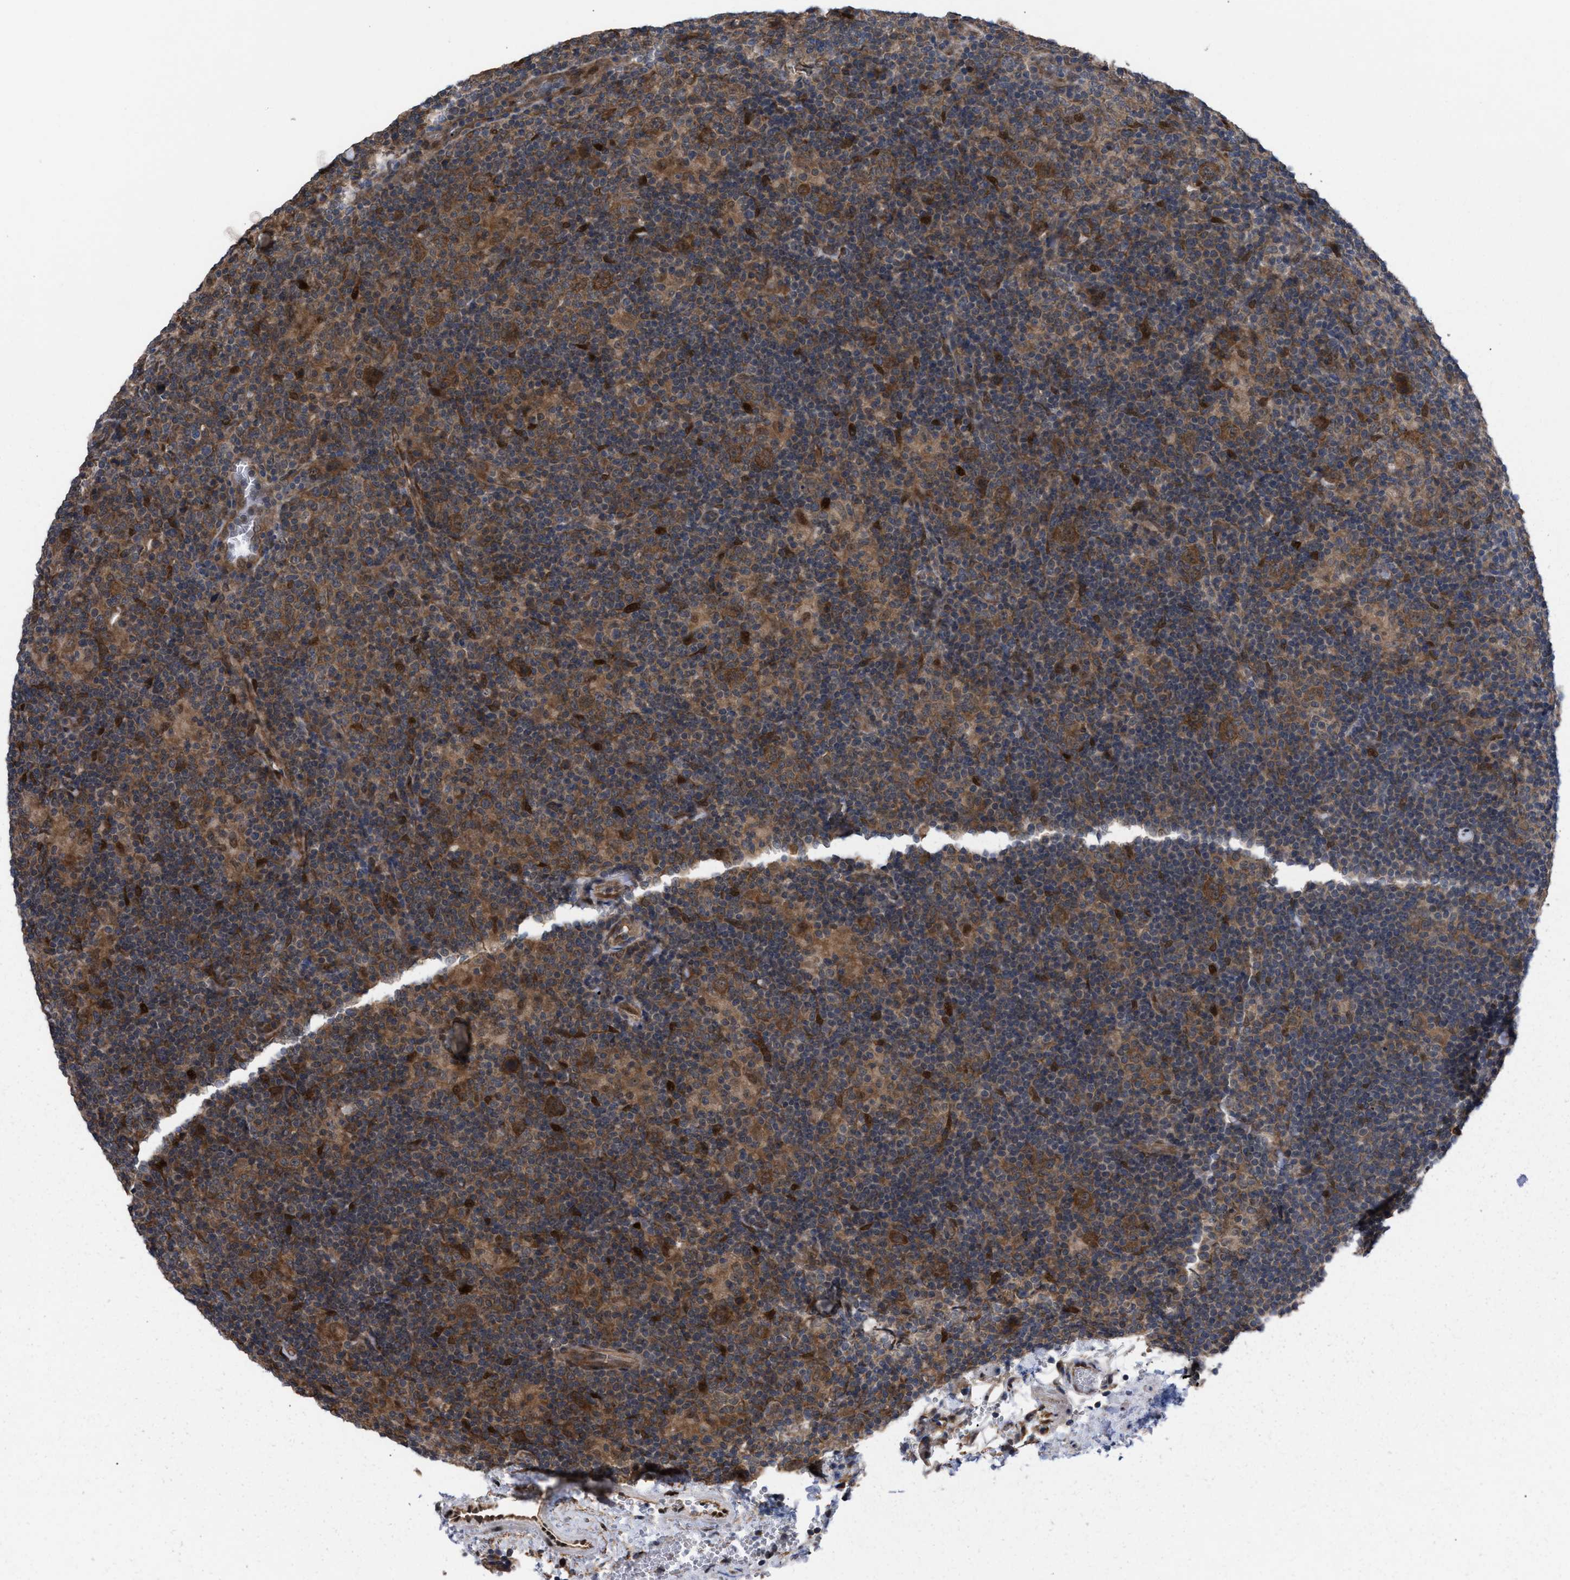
{"staining": {"intensity": "moderate", "quantity": ">75%", "location": "cytoplasmic/membranous"}, "tissue": "lymphoma", "cell_type": "Tumor cells", "image_type": "cancer", "snomed": [{"axis": "morphology", "description": "Hodgkin's disease, NOS"}, {"axis": "topography", "description": "Lymph node"}], "caption": "DAB (3,3'-diaminobenzidine) immunohistochemical staining of Hodgkin's disease displays moderate cytoplasmic/membranous protein staining in approximately >75% of tumor cells.", "gene": "TP53BP2", "patient": {"sex": "female", "age": 57}}